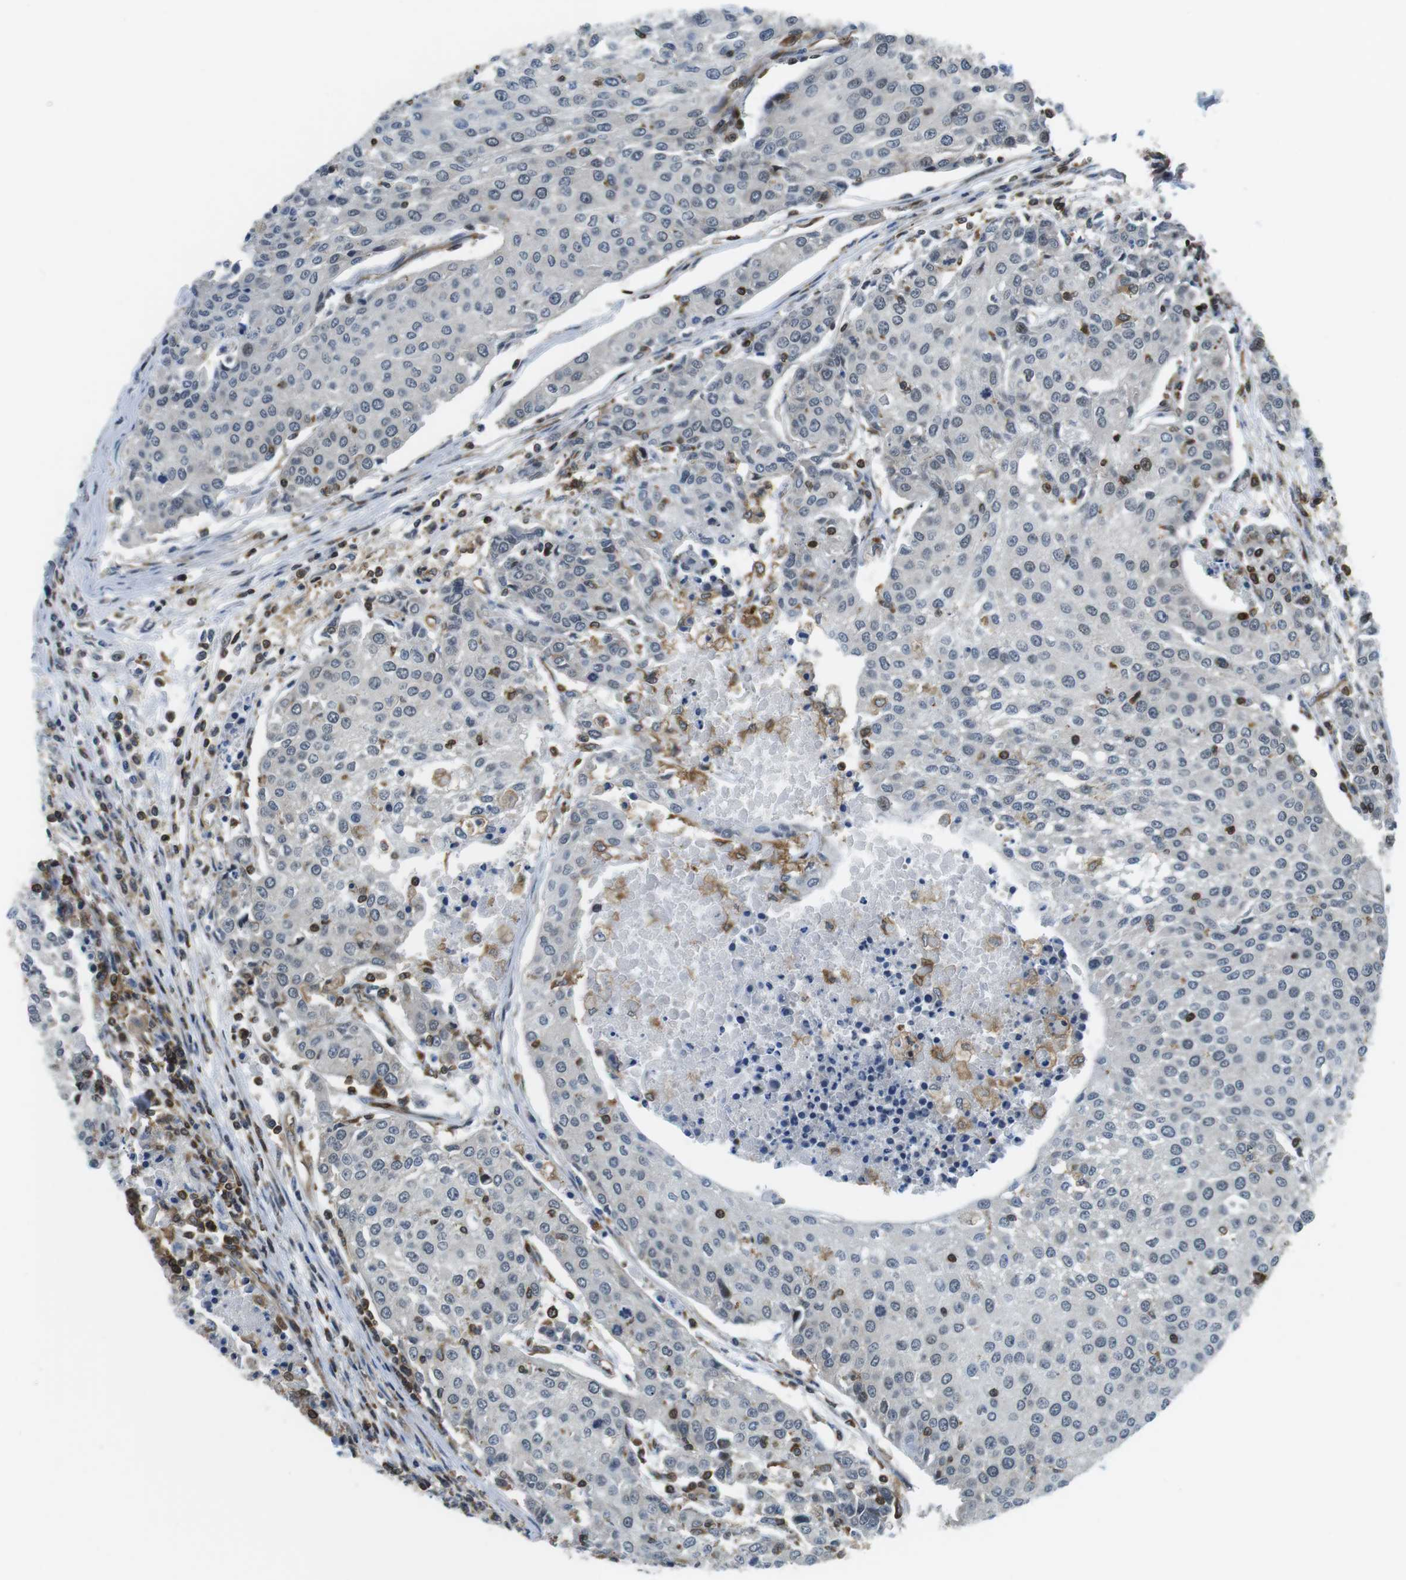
{"staining": {"intensity": "negative", "quantity": "none", "location": "none"}, "tissue": "urothelial cancer", "cell_type": "Tumor cells", "image_type": "cancer", "snomed": [{"axis": "morphology", "description": "Urothelial carcinoma, High grade"}, {"axis": "topography", "description": "Urinary bladder"}], "caption": "There is no significant expression in tumor cells of high-grade urothelial carcinoma.", "gene": "STK10", "patient": {"sex": "female", "age": 85}}